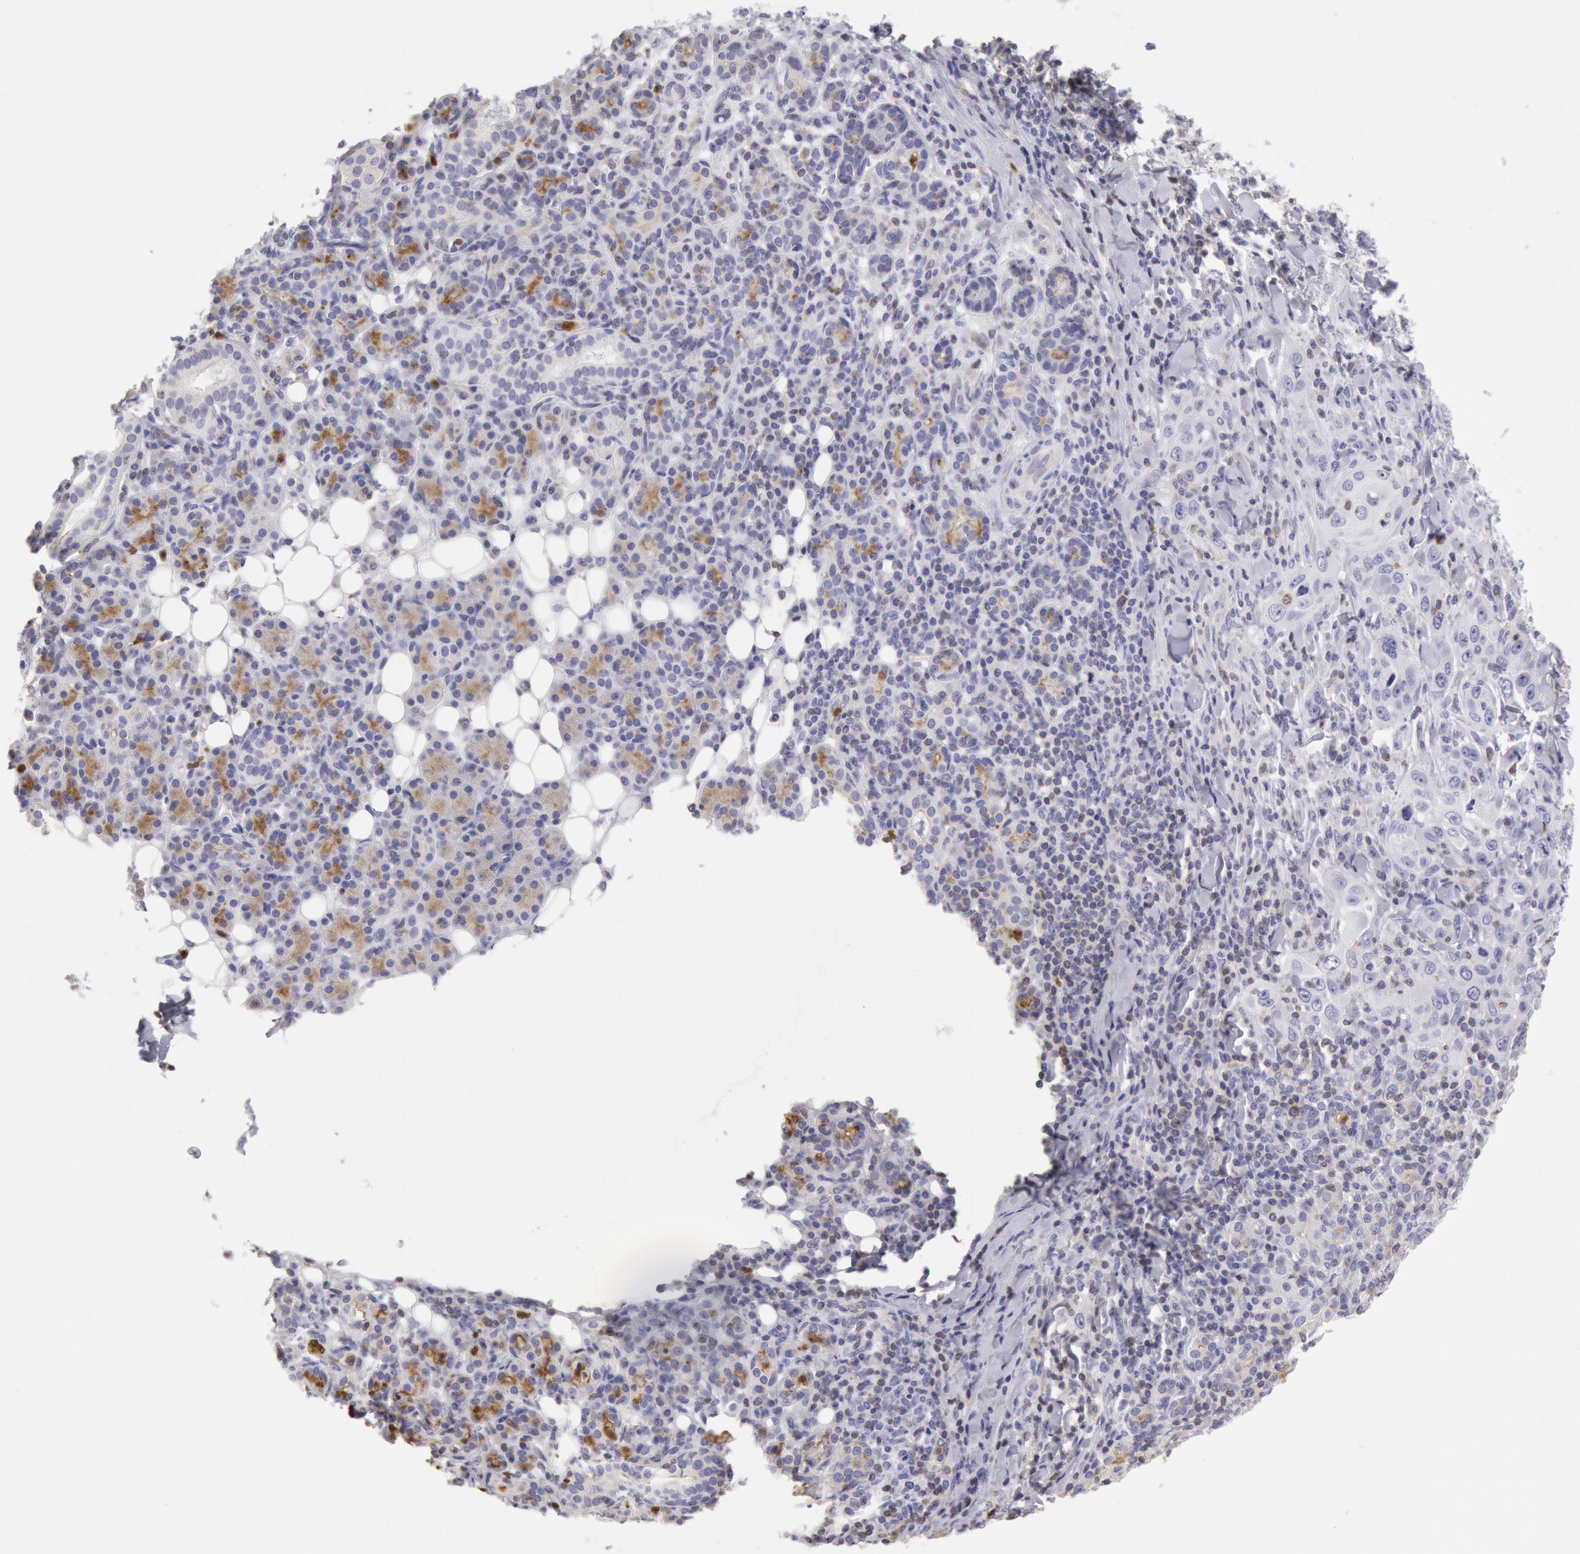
{"staining": {"intensity": "negative", "quantity": "none", "location": "none"}, "tissue": "skin cancer", "cell_type": "Tumor cells", "image_type": "cancer", "snomed": [{"axis": "morphology", "description": "Squamous cell carcinoma, NOS"}, {"axis": "topography", "description": "Skin"}], "caption": "Protein analysis of skin cancer shows no significant positivity in tumor cells.", "gene": "RAB27A", "patient": {"sex": "male", "age": 84}}